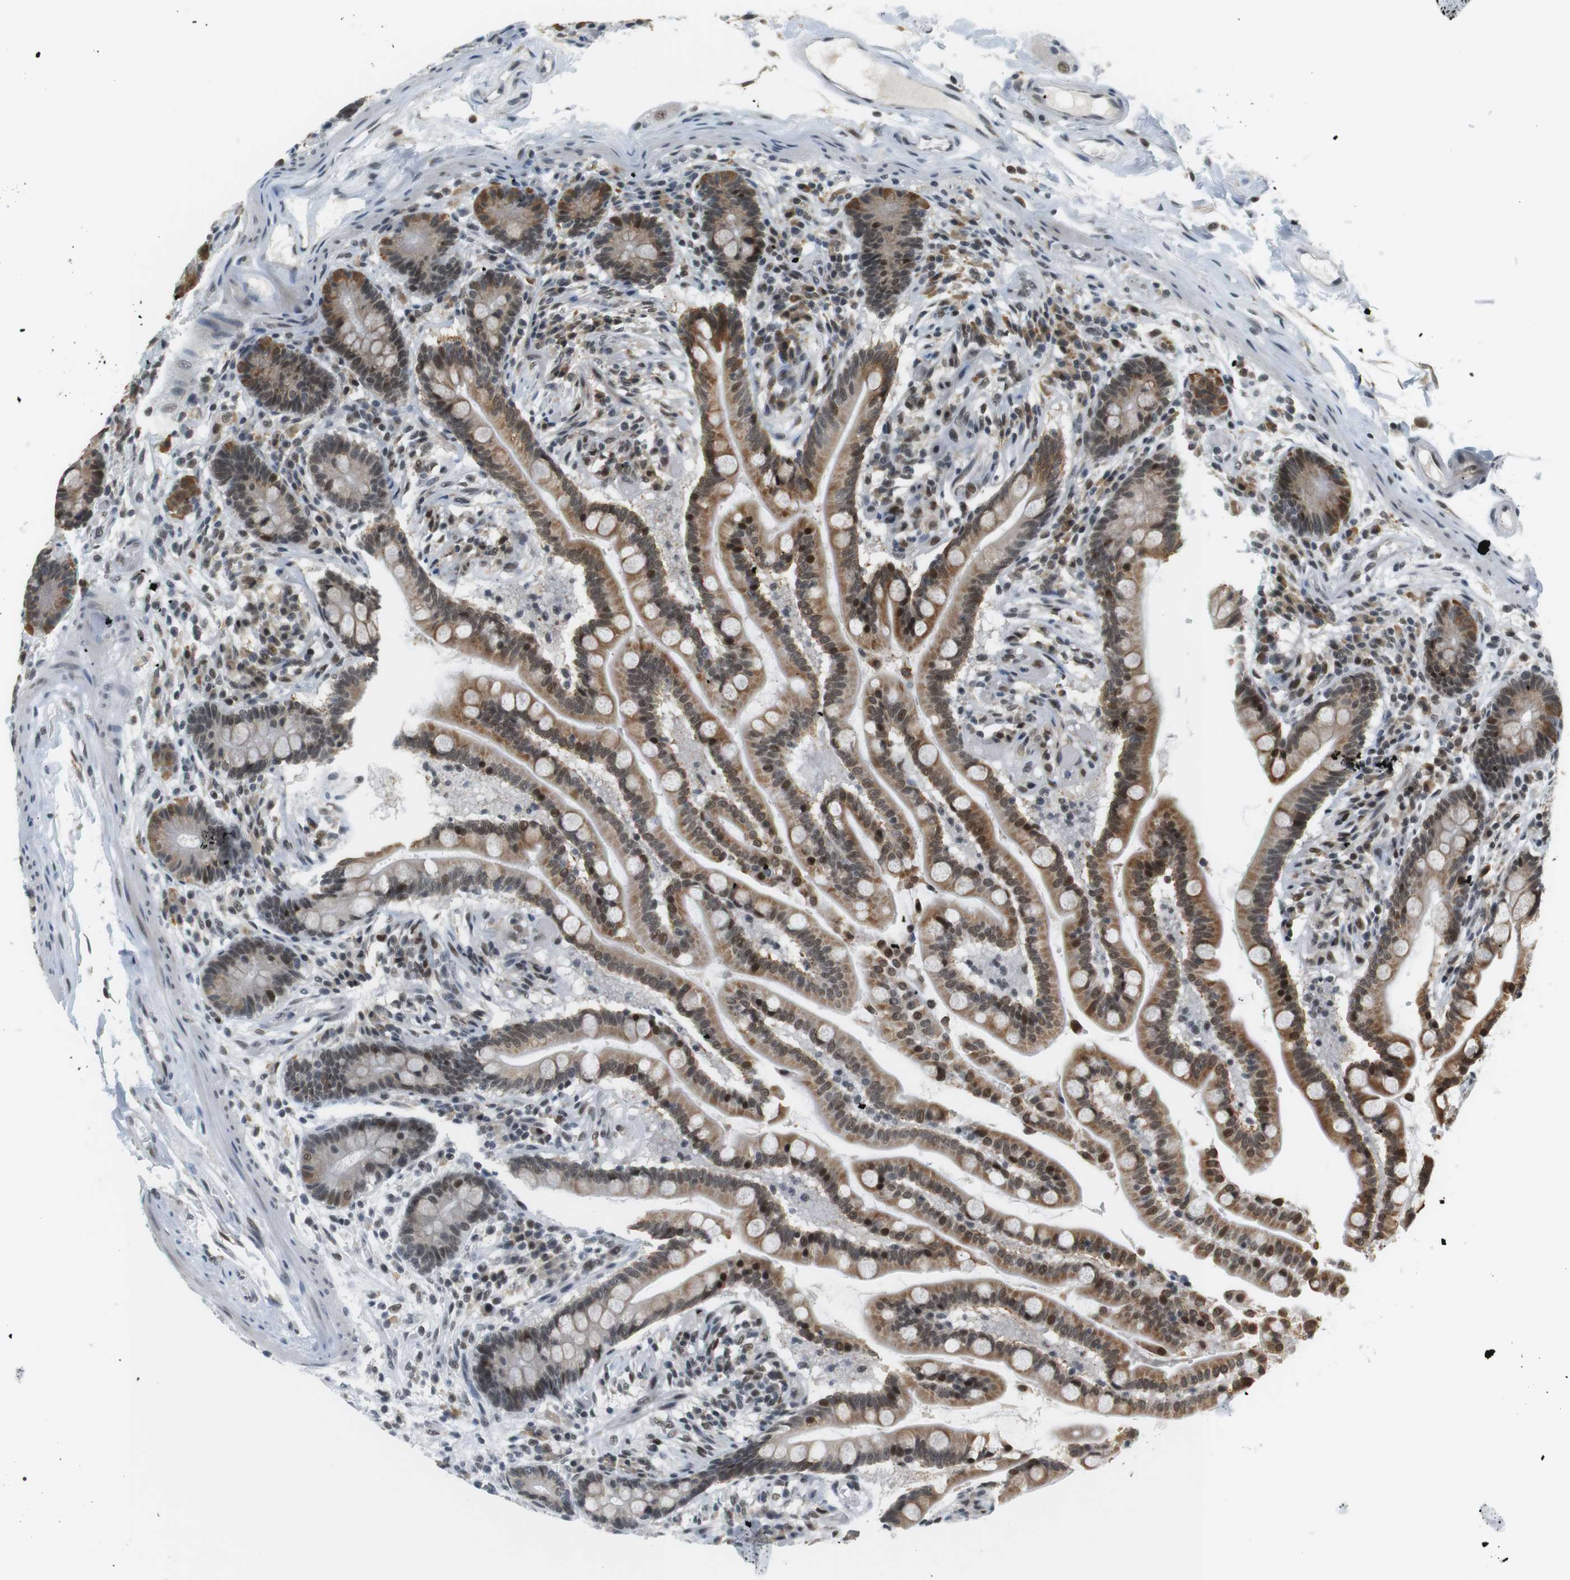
{"staining": {"intensity": "weak", "quantity": "25%-75%", "location": "nuclear"}, "tissue": "colon", "cell_type": "Endothelial cells", "image_type": "normal", "snomed": [{"axis": "morphology", "description": "Normal tissue, NOS"}, {"axis": "topography", "description": "Colon"}], "caption": "This photomicrograph reveals immunohistochemistry (IHC) staining of normal human colon, with low weak nuclear positivity in about 25%-75% of endothelial cells.", "gene": "RNF38", "patient": {"sex": "male", "age": 73}}